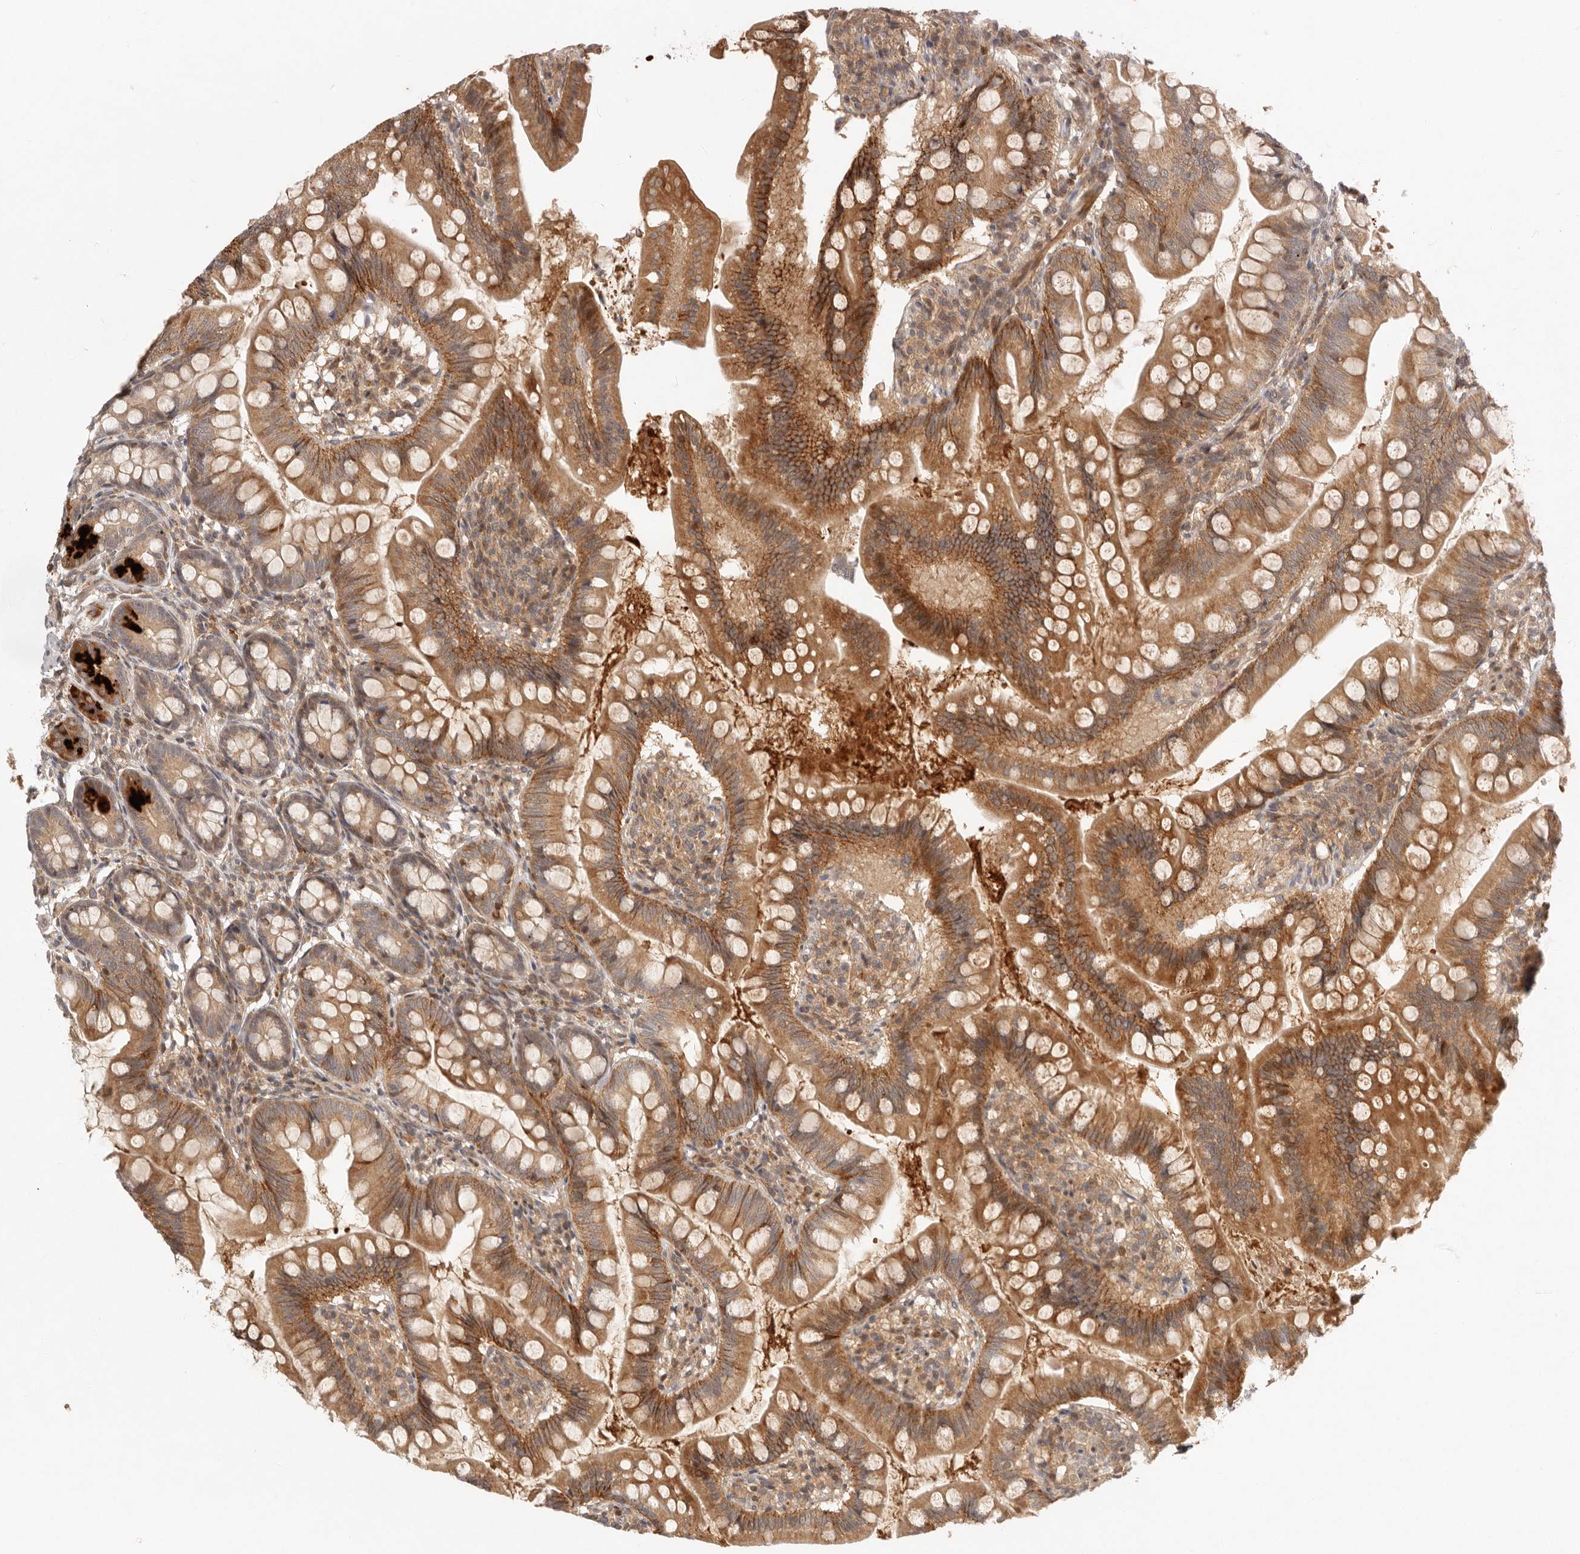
{"staining": {"intensity": "moderate", "quantity": ">75%", "location": "cytoplasmic/membranous"}, "tissue": "small intestine", "cell_type": "Glandular cells", "image_type": "normal", "snomed": [{"axis": "morphology", "description": "Normal tissue, NOS"}, {"axis": "topography", "description": "Small intestine"}], "caption": "Protein staining of benign small intestine displays moderate cytoplasmic/membranous expression in about >75% of glandular cells.", "gene": "AHDC1", "patient": {"sex": "male", "age": 7}}